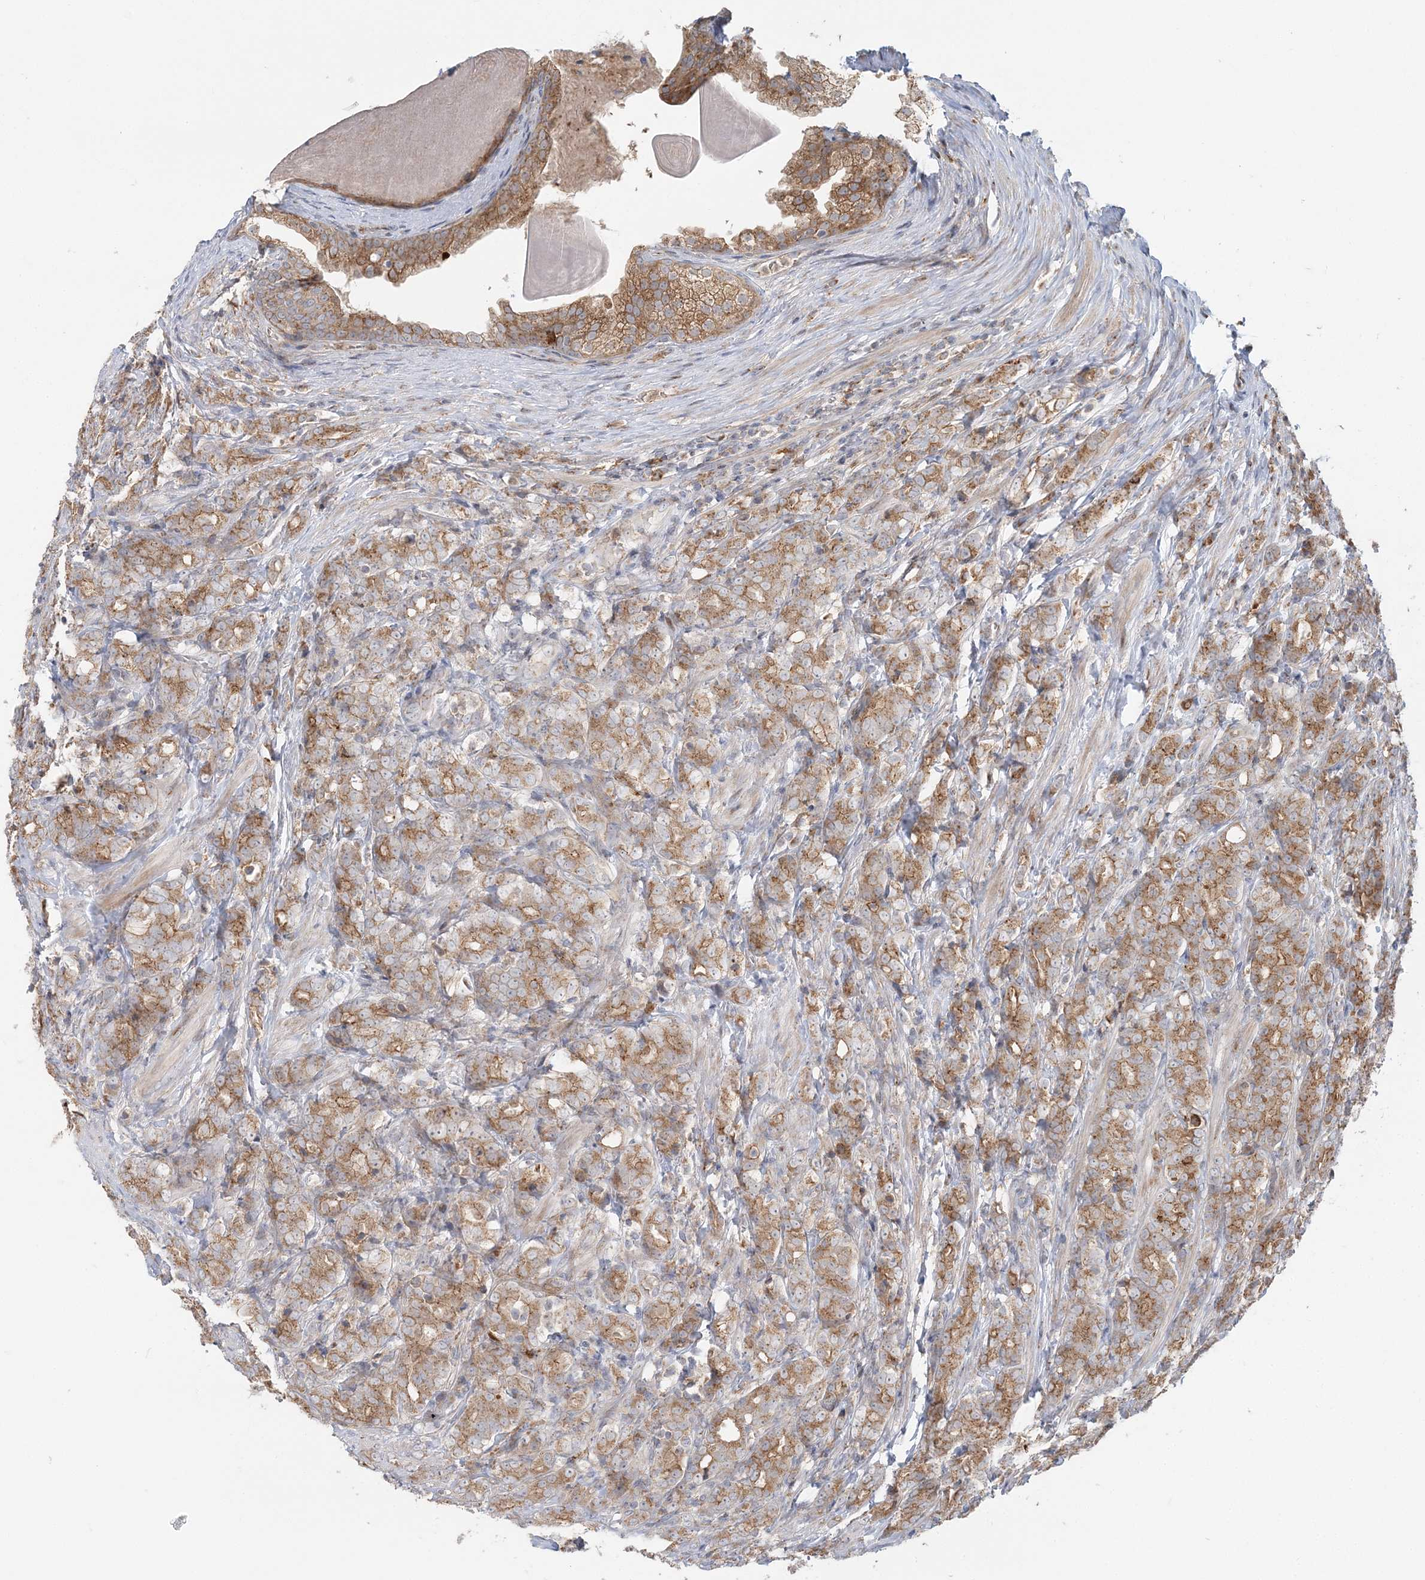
{"staining": {"intensity": "moderate", "quantity": ">75%", "location": "cytoplasmic/membranous"}, "tissue": "prostate cancer", "cell_type": "Tumor cells", "image_type": "cancer", "snomed": [{"axis": "morphology", "description": "Adenocarcinoma, High grade"}, {"axis": "topography", "description": "Prostate"}], "caption": "Protein positivity by immunohistochemistry demonstrates moderate cytoplasmic/membranous positivity in about >75% of tumor cells in adenocarcinoma (high-grade) (prostate).", "gene": "ABCC3", "patient": {"sex": "male", "age": 62}}